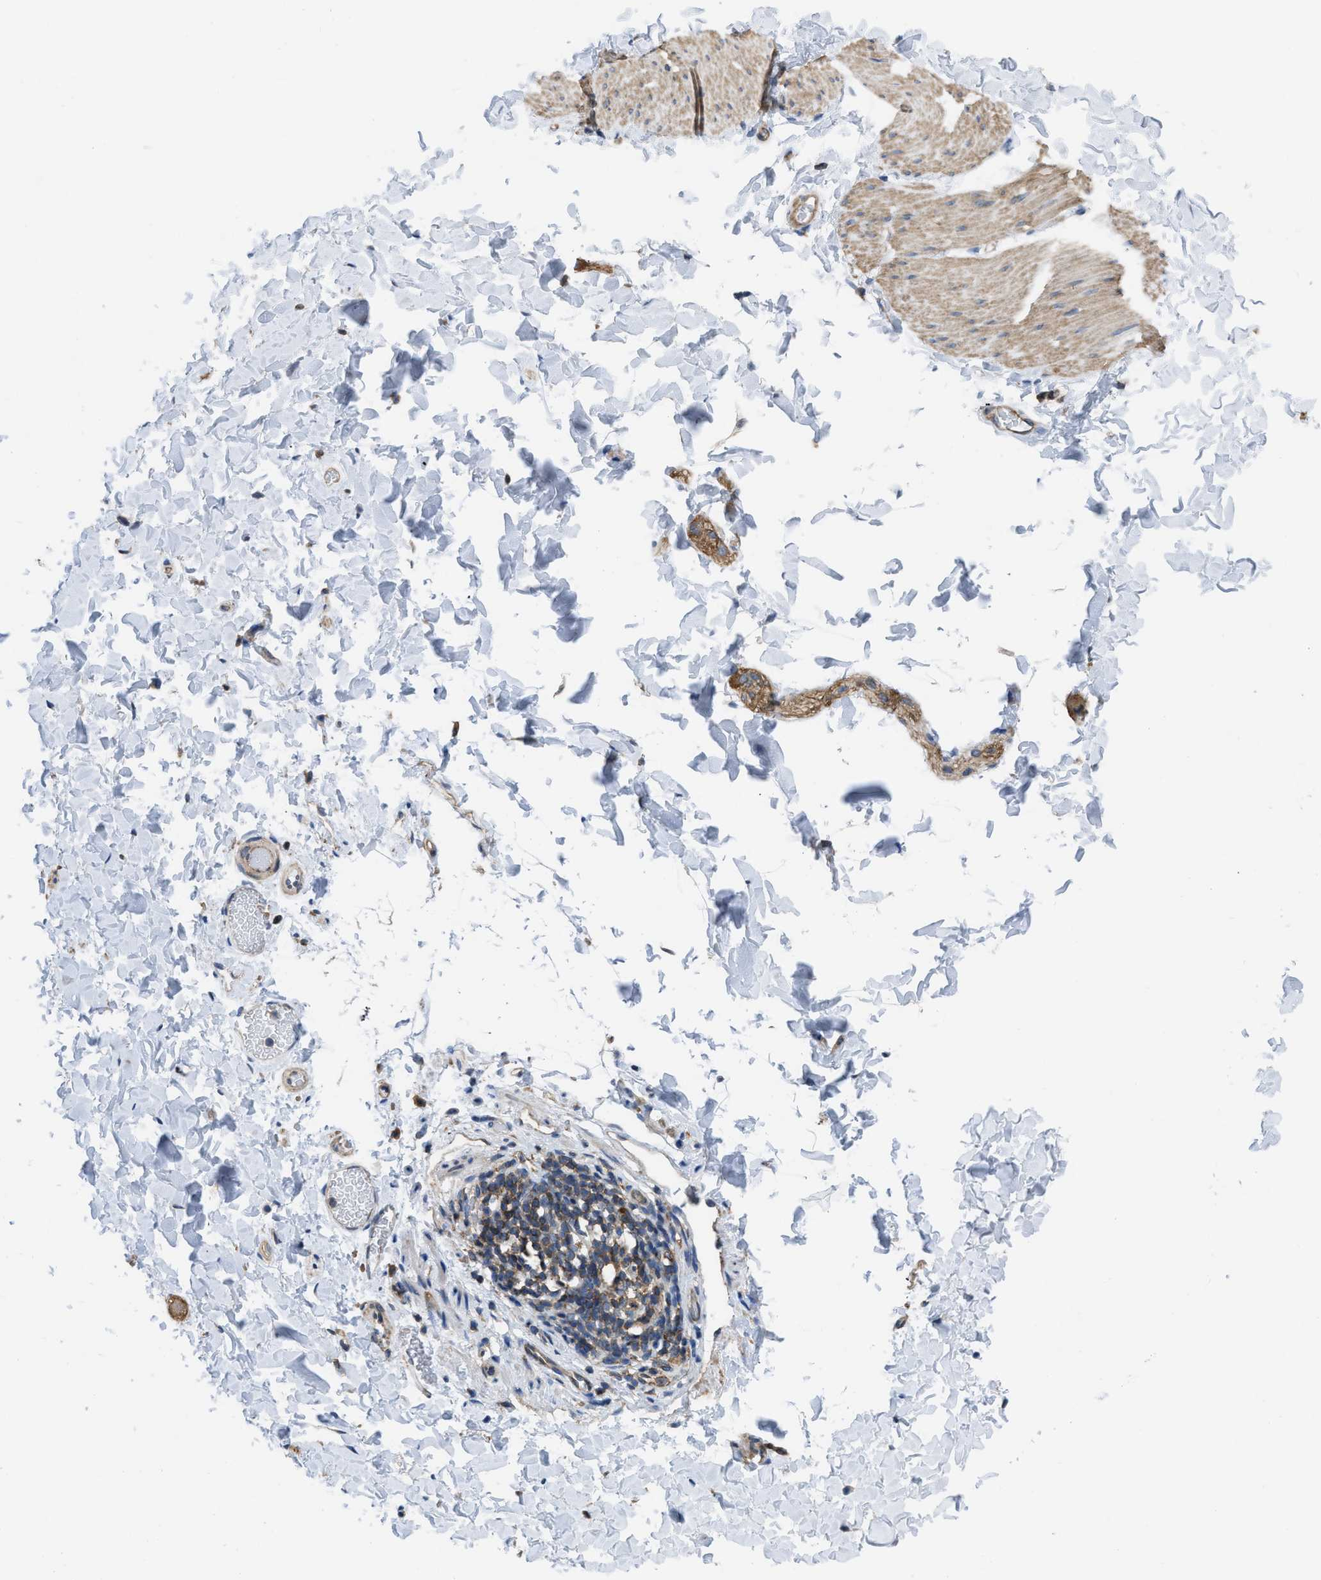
{"staining": {"intensity": "moderate", "quantity": "<25%", "location": "cytoplasmic/membranous"}, "tissue": "smooth muscle", "cell_type": "Smooth muscle cells", "image_type": "normal", "snomed": [{"axis": "morphology", "description": "Normal tissue, NOS"}, {"axis": "topography", "description": "Smooth muscle"}, {"axis": "topography", "description": "Colon"}], "caption": "This micrograph exhibits immunohistochemistry (IHC) staining of unremarkable smooth muscle, with low moderate cytoplasmic/membranous positivity in approximately <25% of smooth muscle cells.", "gene": "MYO18A", "patient": {"sex": "male", "age": 67}}